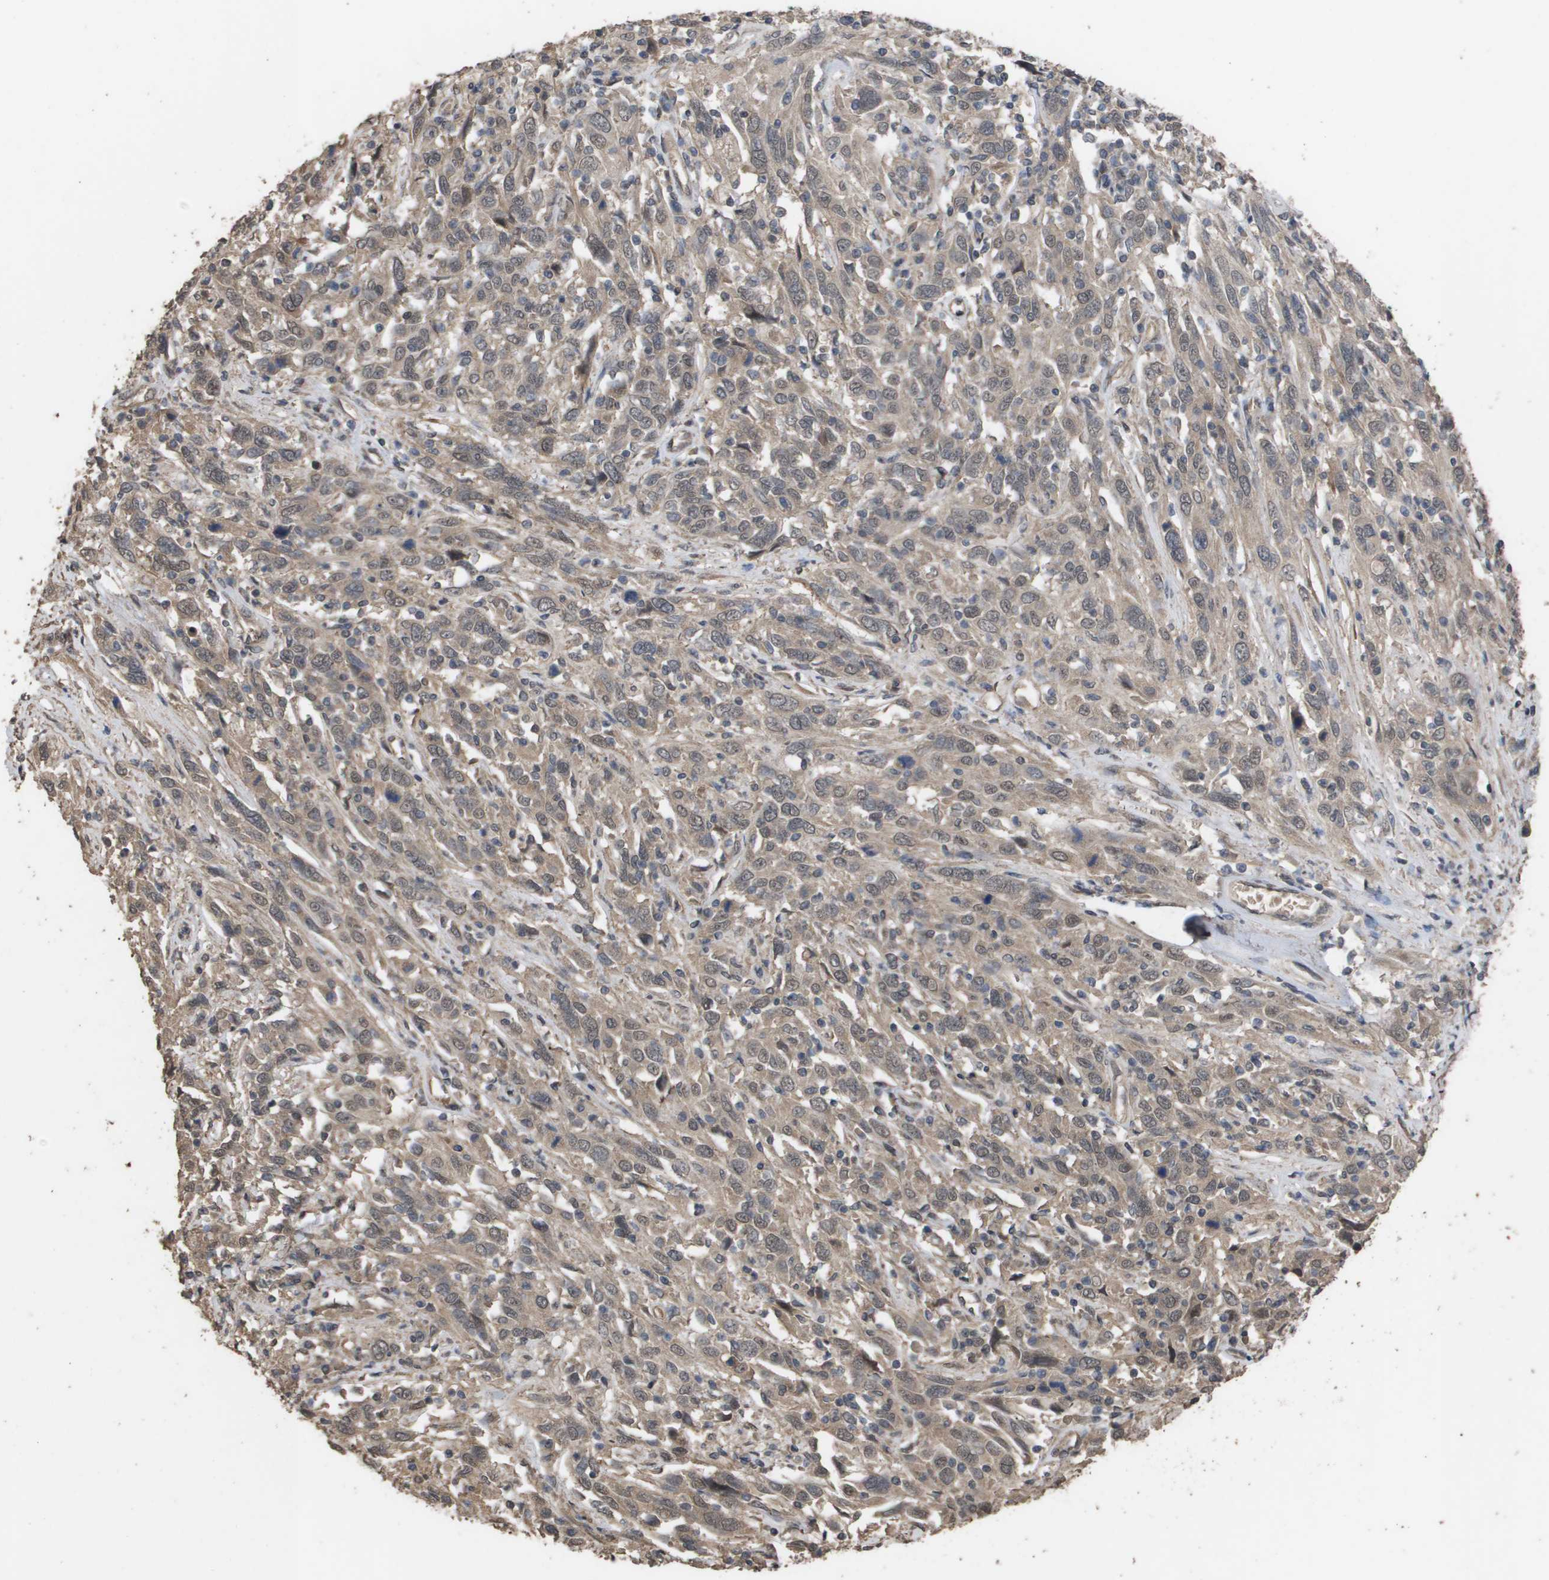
{"staining": {"intensity": "weak", "quantity": ">75%", "location": "cytoplasmic/membranous"}, "tissue": "cervical cancer", "cell_type": "Tumor cells", "image_type": "cancer", "snomed": [{"axis": "morphology", "description": "Squamous cell carcinoma, NOS"}, {"axis": "topography", "description": "Cervix"}], "caption": "IHC (DAB (3,3'-diaminobenzidine)) staining of human squamous cell carcinoma (cervical) exhibits weak cytoplasmic/membranous protein positivity in about >75% of tumor cells. The staining is performed using DAB brown chromogen to label protein expression. The nuclei are counter-stained blue using hematoxylin.", "gene": "CUL5", "patient": {"sex": "female", "age": 46}}